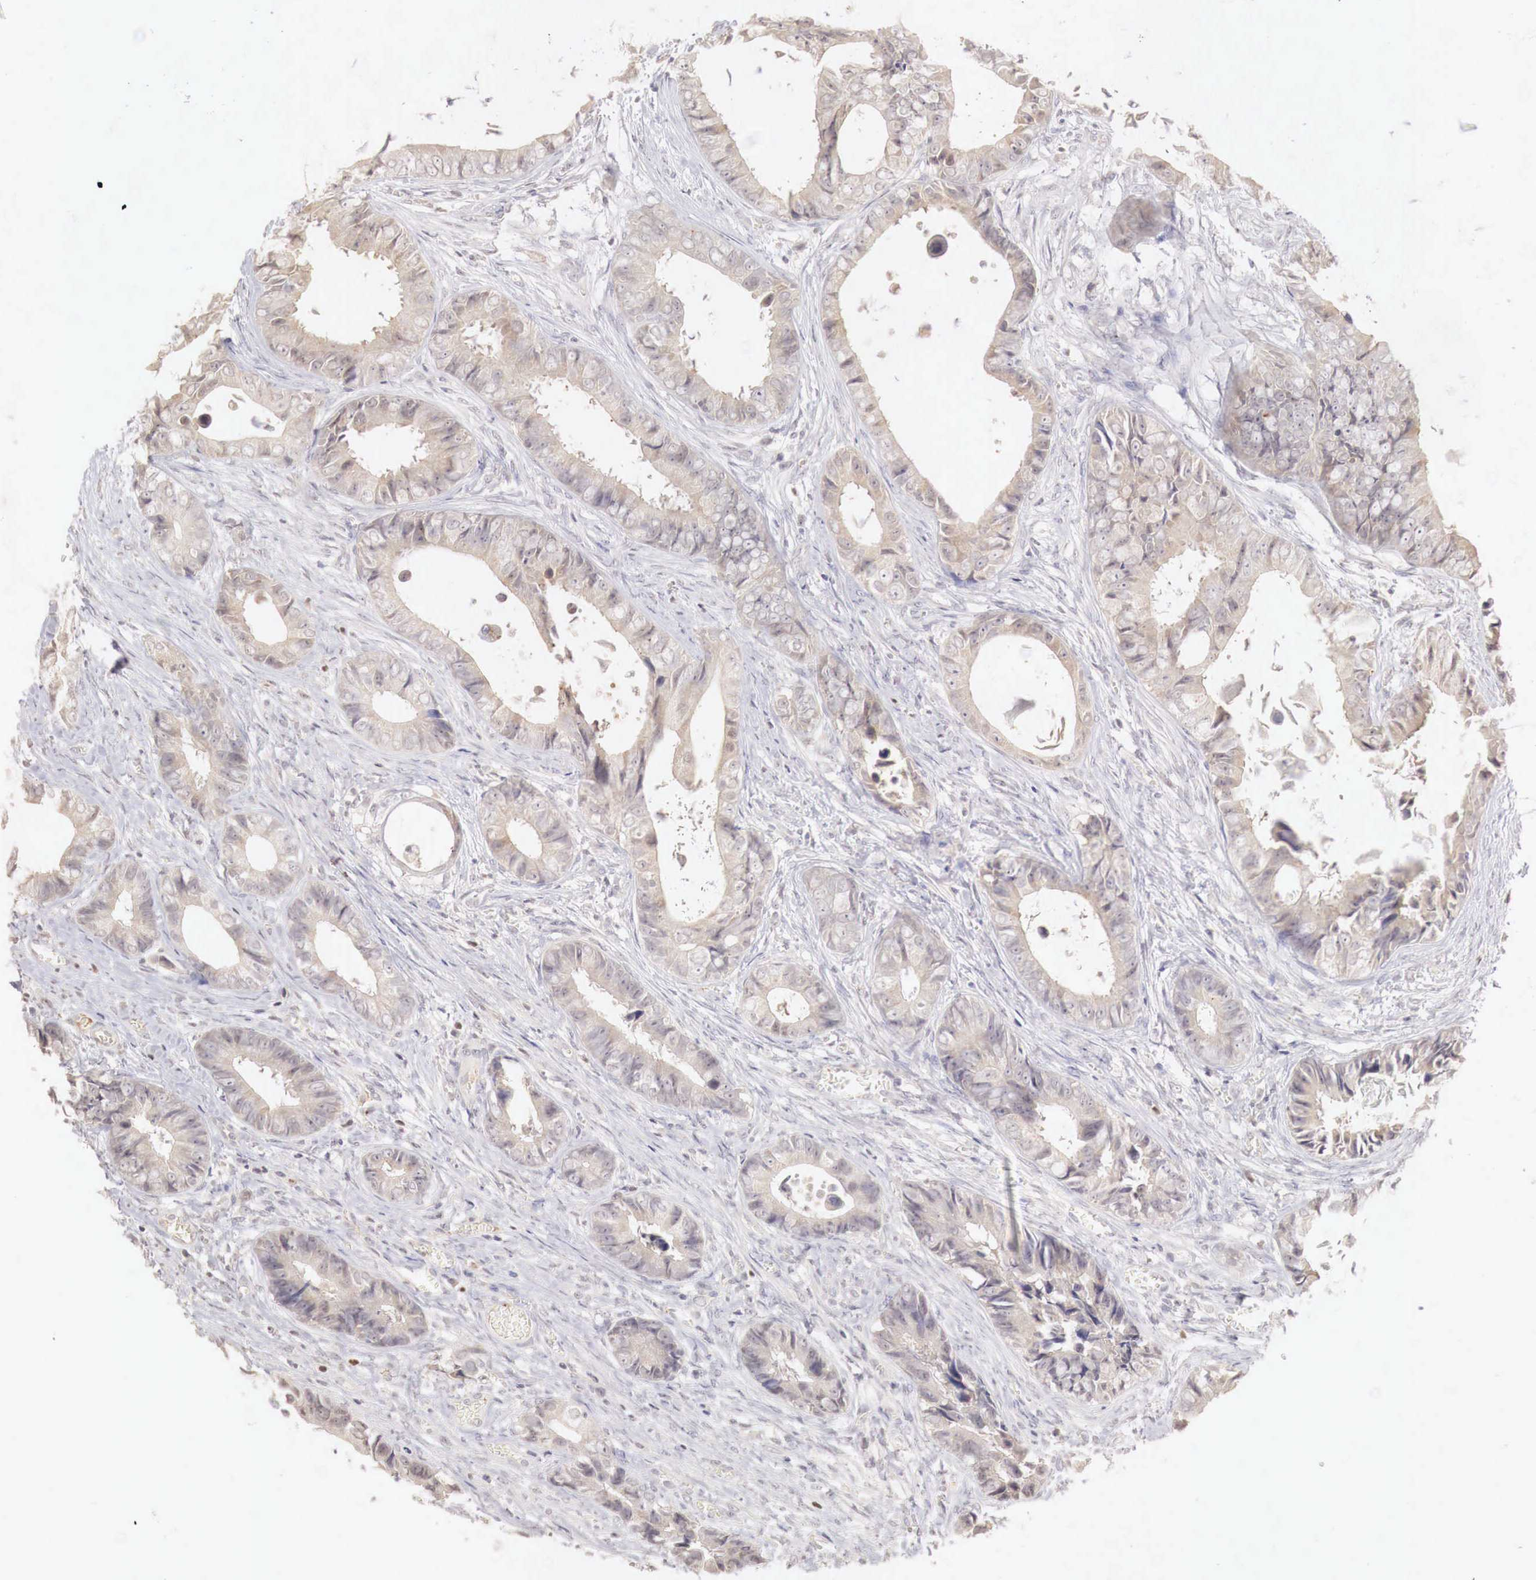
{"staining": {"intensity": "weak", "quantity": "25%-75%", "location": "cytoplasmic/membranous"}, "tissue": "colorectal cancer", "cell_type": "Tumor cells", "image_type": "cancer", "snomed": [{"axis": "morphology", "description": "Adenocarcinoma, NOS"}, {"axis": "topography", "description": "Rectum"}], "caption": "Adenocarcinoma (colorectal) tissue exhibits weak cytoplasmic/membranous positivity in approximately 25%-75% of tumor cells (IHC, brightfield microscopy, high magnification).", "gene": "GATA1", "patient": {"sex": "female", "age": 98}}